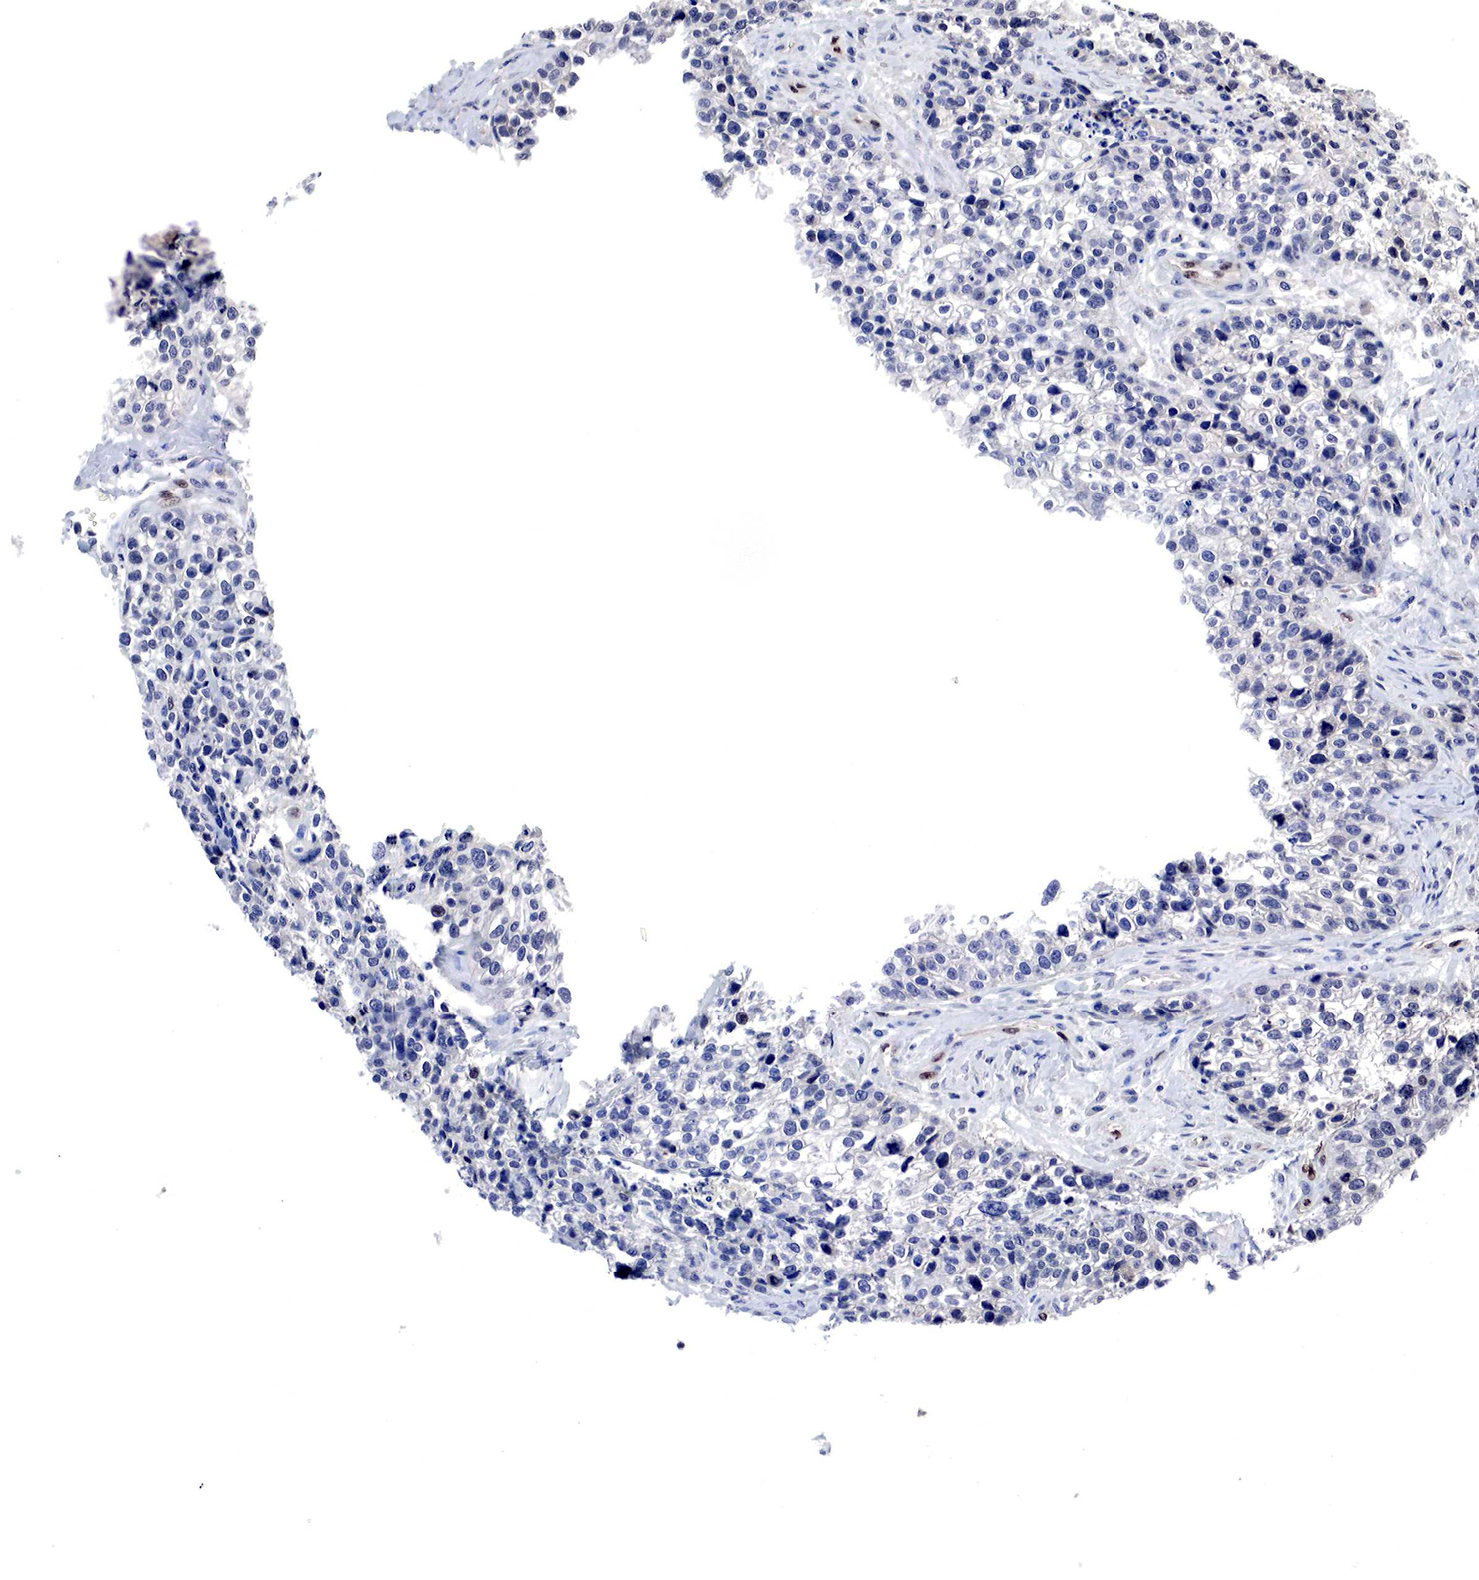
{"staining": {"intensity": "negative", "quantity": "none", "location": "none"}, "tissue": "lung cancer", "cell_type": "Tumor cells", "image_type": "cancer", "snomed": [{"axis": "morphology", "description": "Squamous cell carcinoma, NOS"}, {"axis": "topography", "description": "Lymph node"}, {"axis": "topography", "description": "Lung"}], "caption": "Immunohistochemistry image of neoplastic tissue: squamous cell carcinoma (lung) stained with DAB demonstrates no significant protein staining in tumor cells. (Brightfield microscopy of DAB (3,3'-diaminobenzidine) immunohistochemistry (IHC) at high magnification).", "gene": "DACH2", "patient": {"sex": "male", "age": 74}}